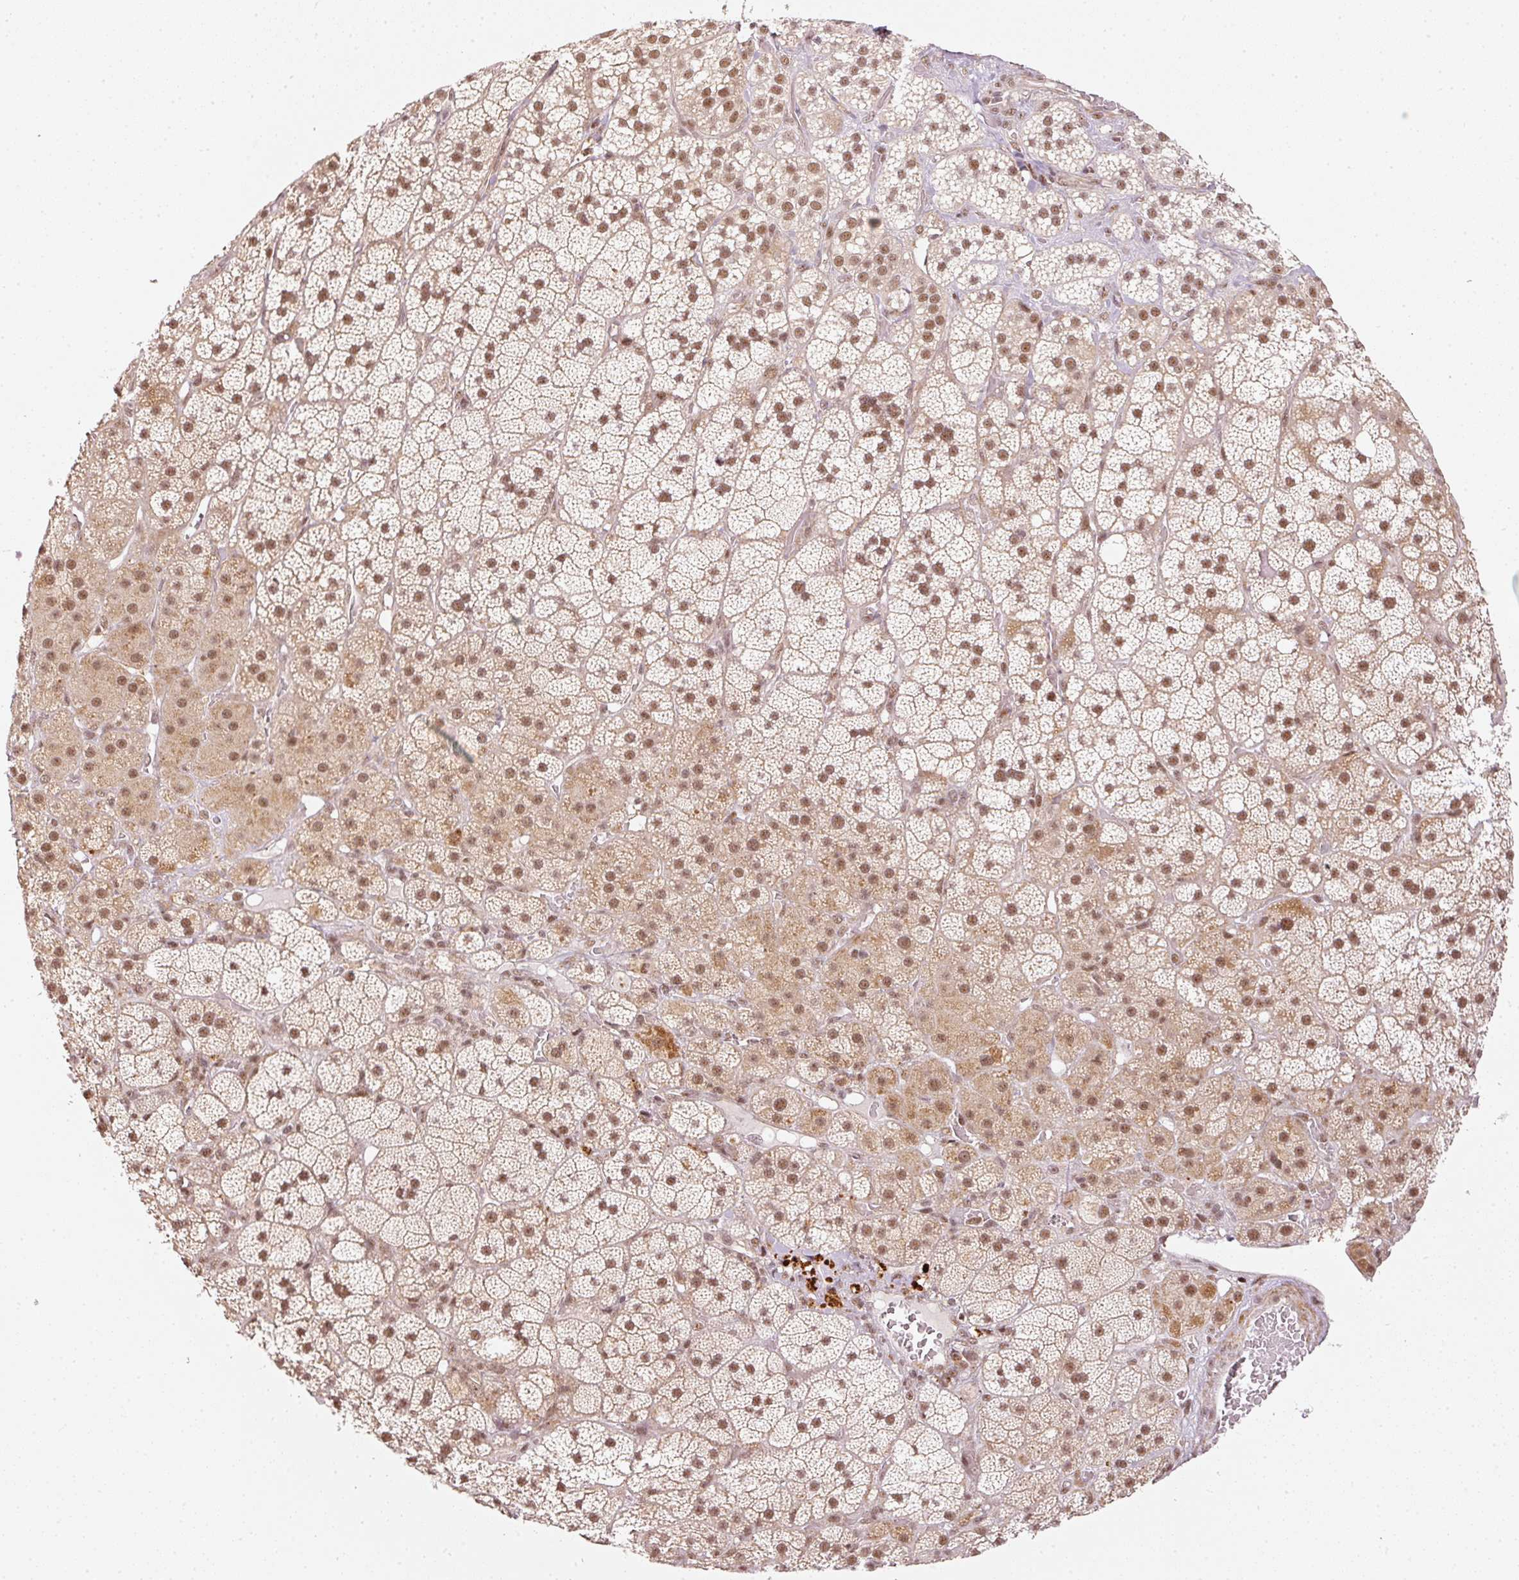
{"staining": {"intensity": "moderate", "quantity": ">75%", "location": "nuclear"}, "tissue": "adrenal gland", "cell_type": "Glandular cells", "image_type": "normal", "snomed": [{"axis": "morphology", "description": "Normal tissue, NOS"}, {"axis": "topography", "description": "Adrenal gland"}], "caption": "The histopathology image demonstrates immunohistochemical staining of normal adrenal gland. There is moderate nuclear positivity is present in approximately >75% of glandular cells. (DAB = brown stain, brightfield microscopy at high magnification).", "gene": "THOC6", "patient": {"sex": "male", "age": 57}}